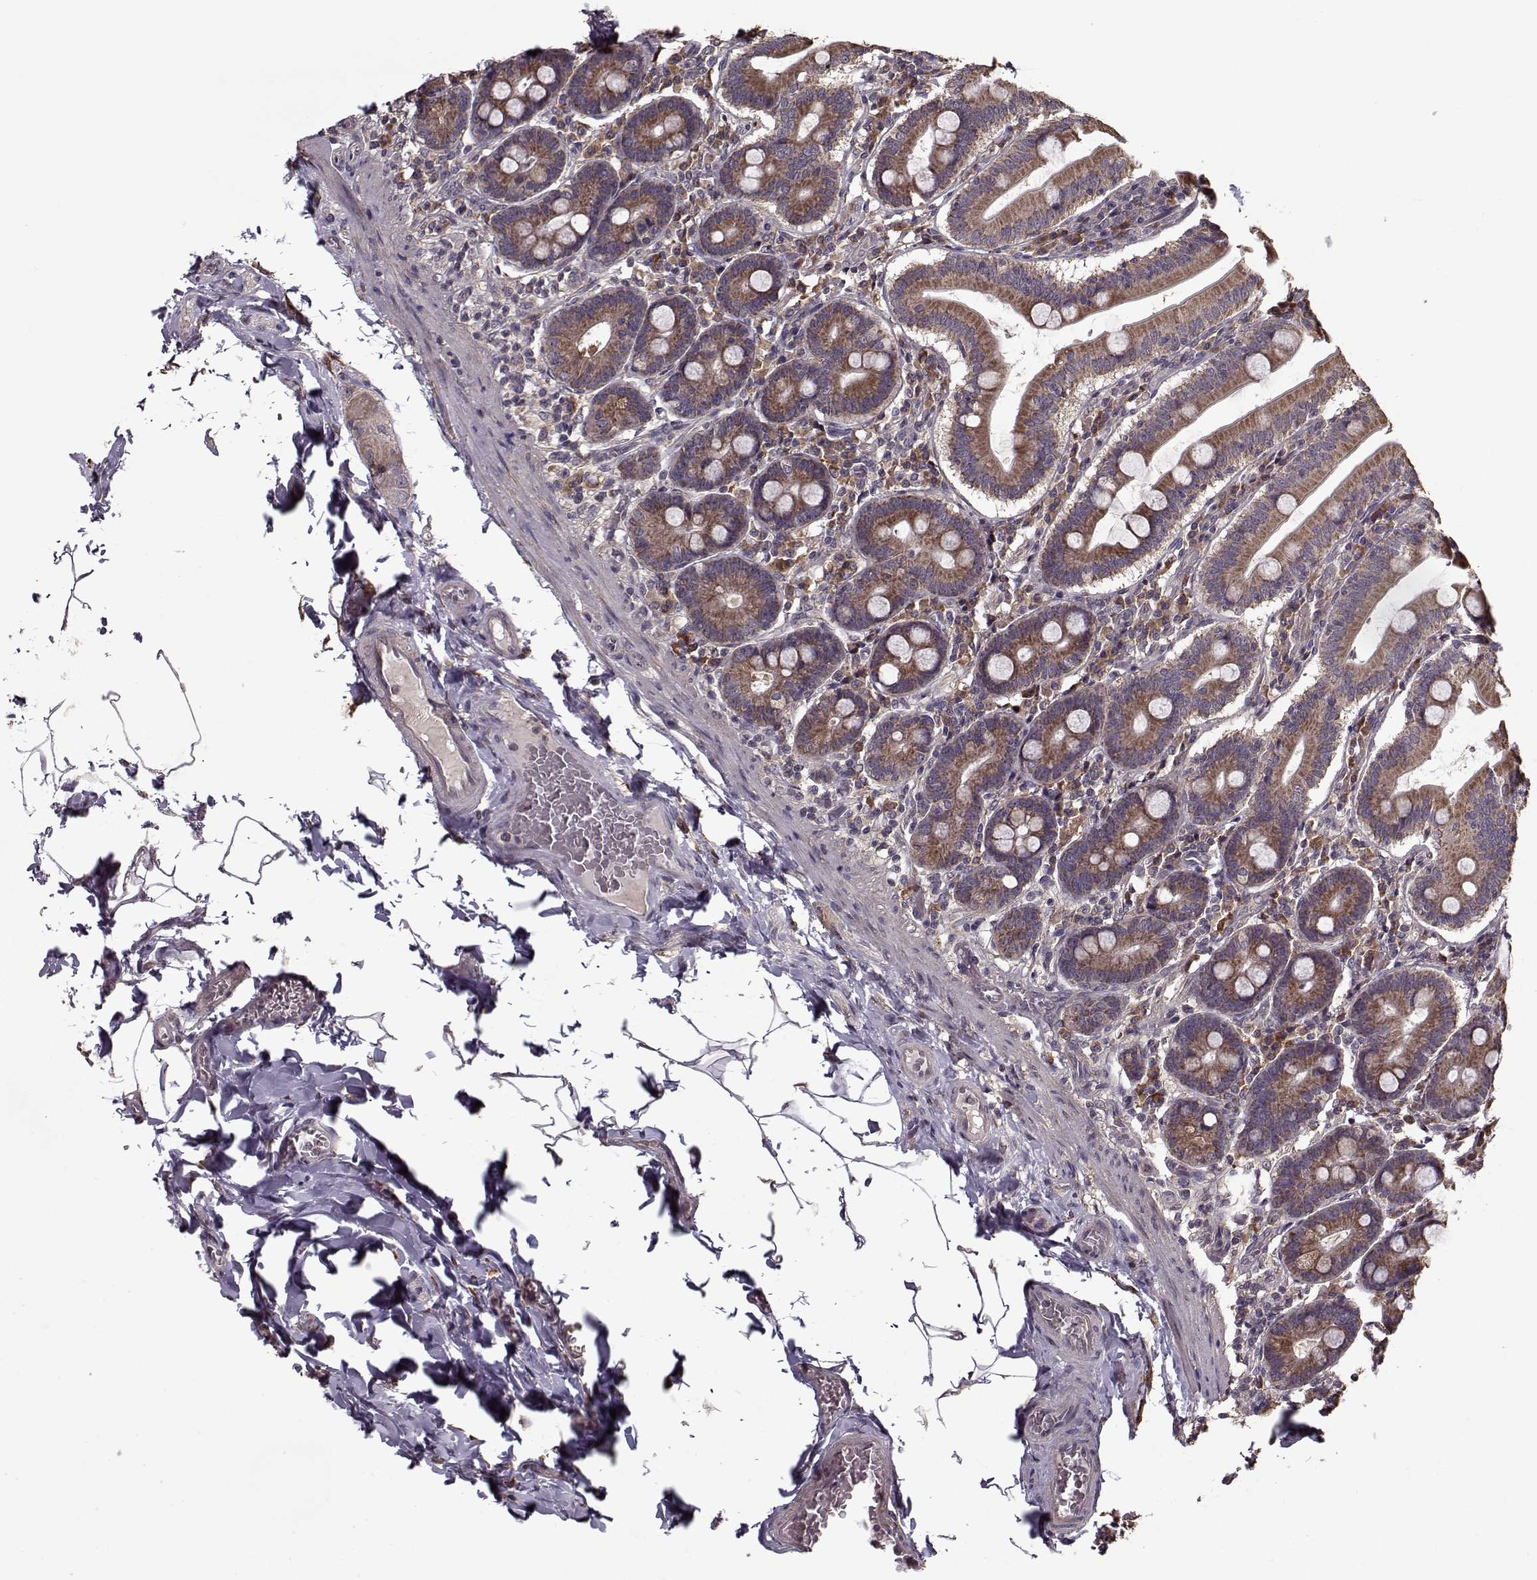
{"staining": {"intensity": "moderate", "quantity": ">75%", "location": "cytoplasmic/membranous"}, "tissue": "small intestine", "cell_type": "Glandular cells", "image_type": "normal", "snomed": [{"axis": "morphology", "description": "Normal tissue, NOS"}, {"axis": "topography", "description": "Small intestine"}], "caption": "Immunohistochemical staining of unremarkable human small intestine shows moderate cytoplasmic/membranous protein positivity in approximately >75% of glandular cells. Using DAB (brown) and hematoxylin (blue) stains, captured at high magnification using brightfield microscopy.", "gene": "IMMP1L", "patient": {"sex": "male", "age": 37}}